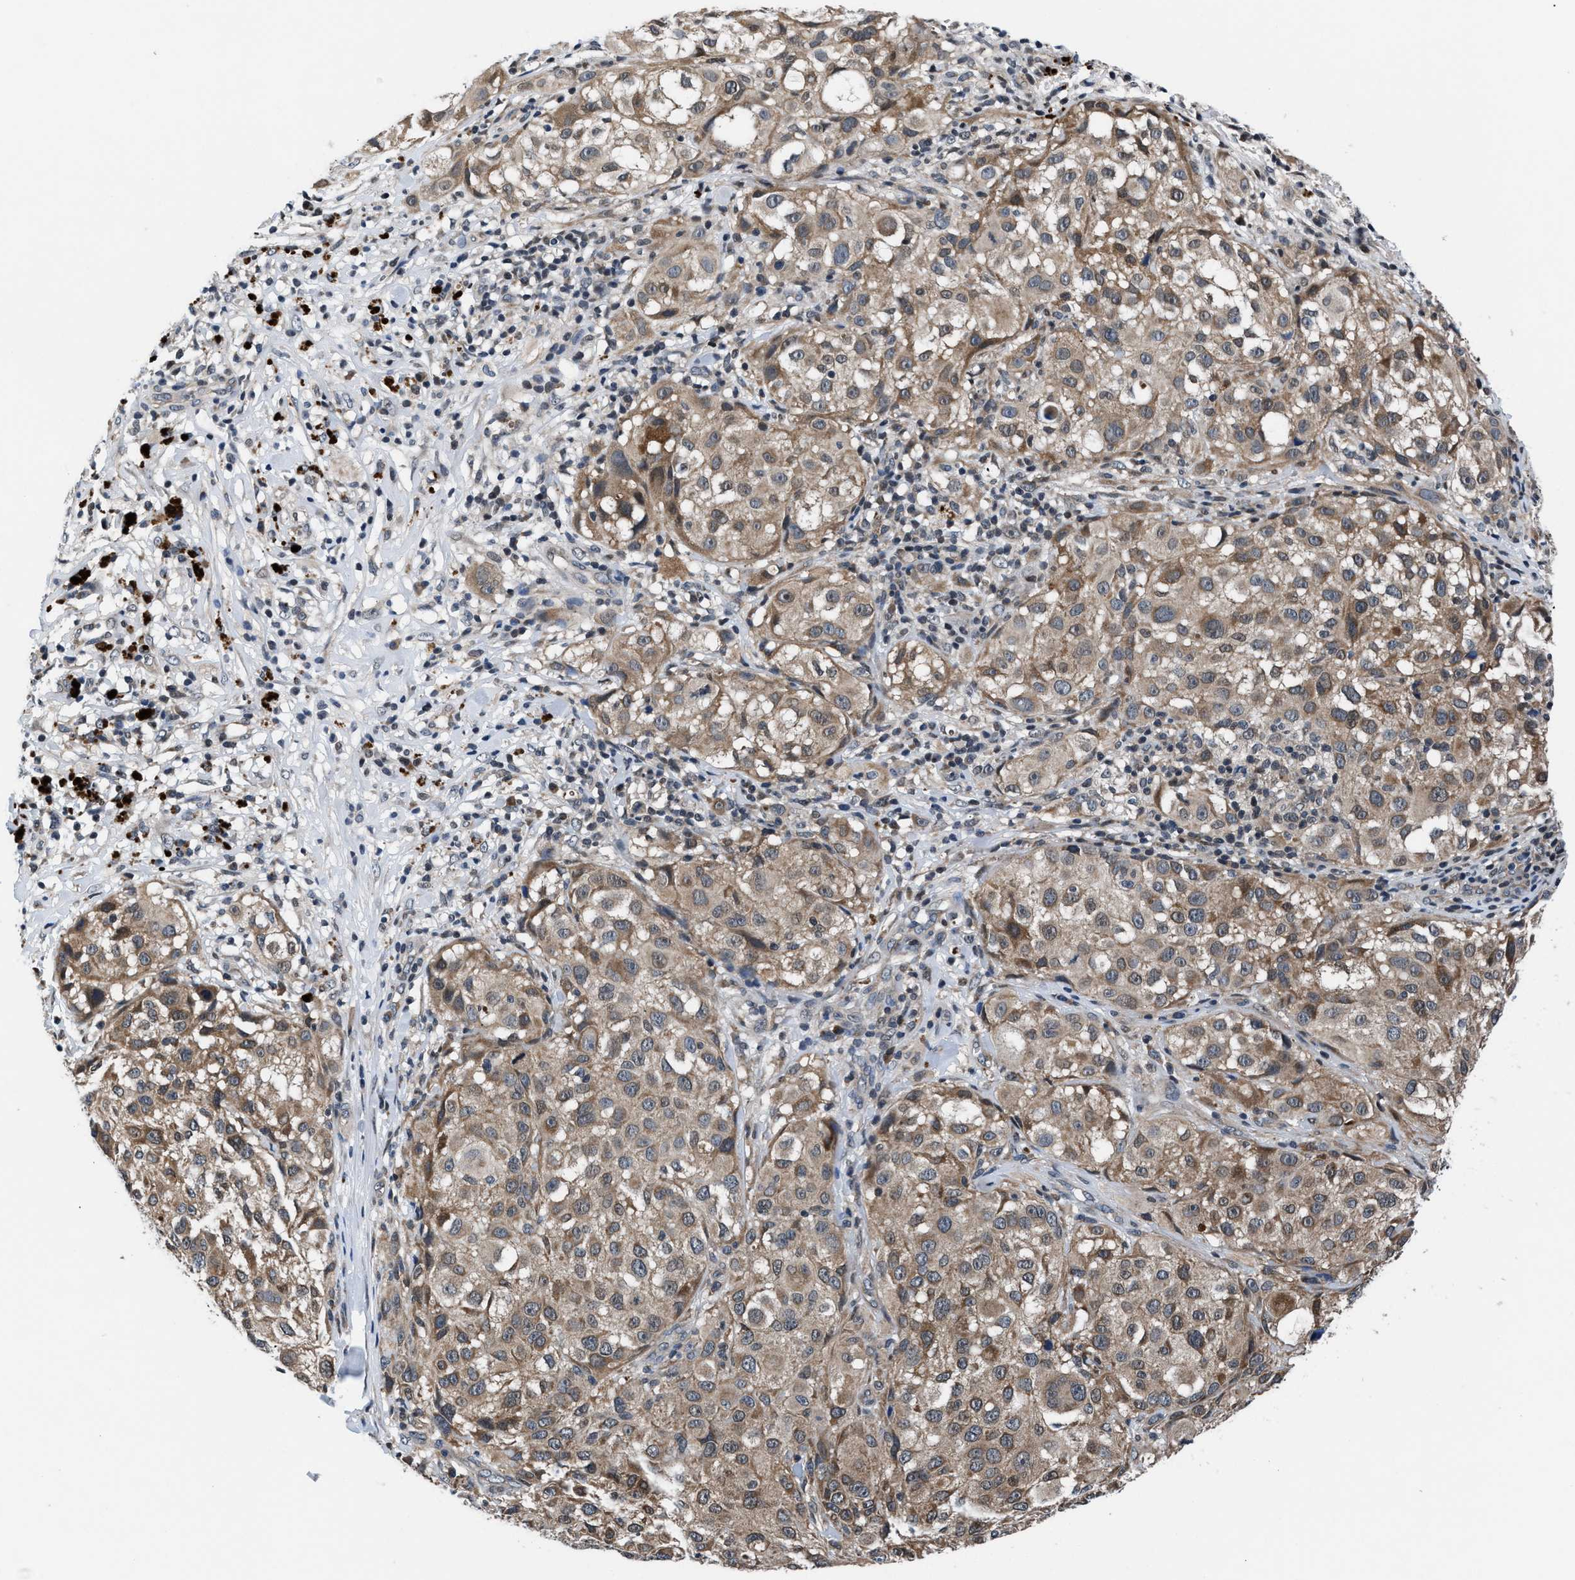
{"staining": {"intensity": "weak", "quantity": ">75%", "location": "cytoplasmic/membranous"}, "tissue": "melanoma", "cell_type": "Tumor cells", "image_type": "cancer", "snomed": [{"axis": "morphology", "description": "Necrosis, NOS"}, {"axis": "morphology", "description": "Malignant melanoma, NOS"}, {"axis": "topography", "description": "Skin"}], "caption": "IHC staining of malignant melanoma, which shows low levels of weak cytoplasmic/membranous positivity in about >75% of tumor cells indicating weak cytoplasmic/membranous protein expression. The staining was performed using DAB (3,3'-diaminobenzidine) (brown) for protein detection and nuclei were counterstained in hematoxylin (blue).", "gene": "PRPSAP2", "patient": {"sex": "female", "age": 87}}